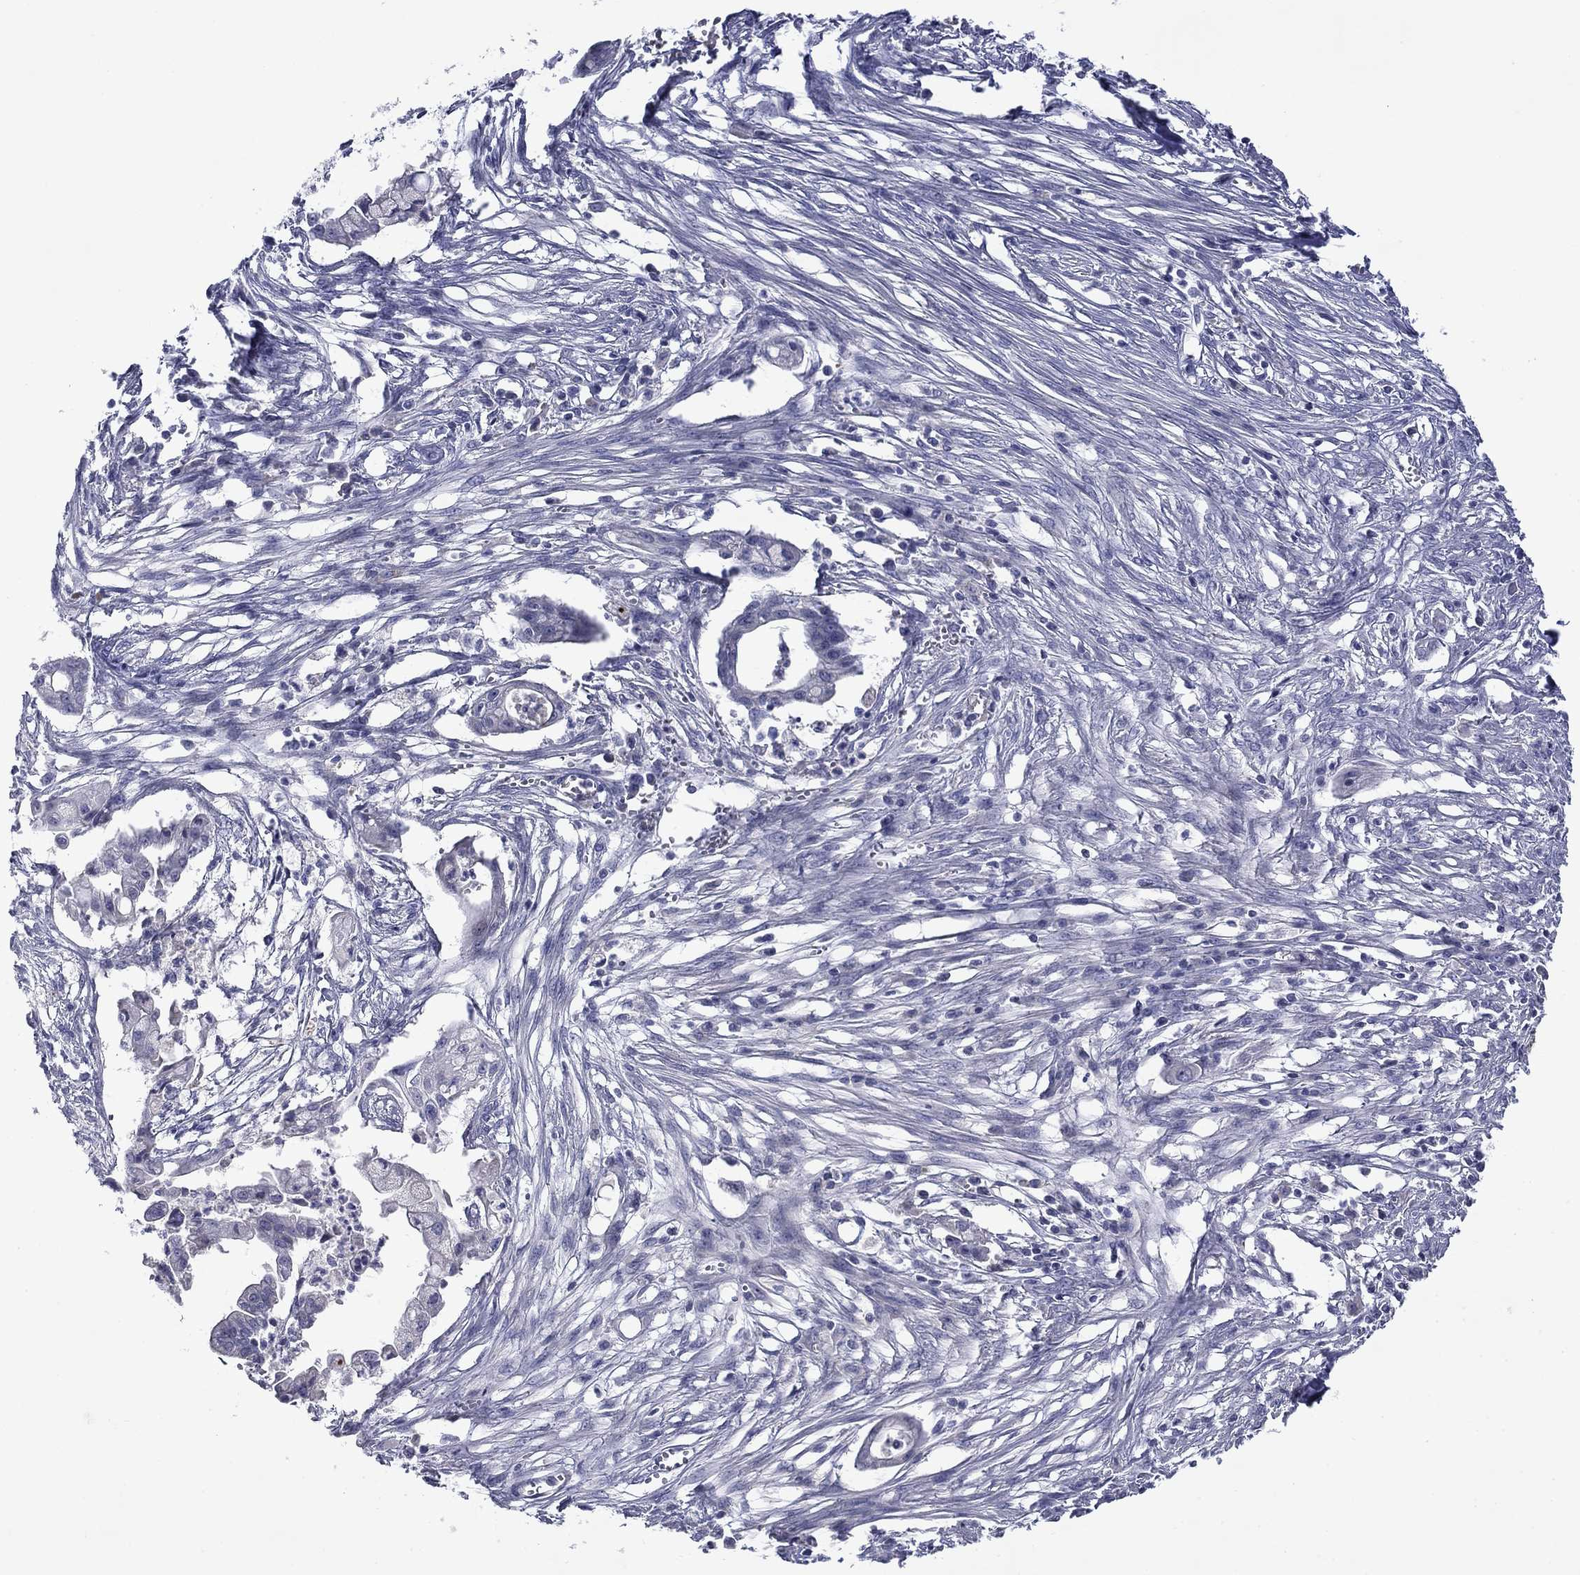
{"staining": {"intensity": "negative", "quantity": "none", "location": "none"}, "tissue": "pancreatic cancer", "cell_type": "Tumor cells", "image_type": "cancer", "snomed": [{"axis": "morphology", "description": "Normal tissue, NOS"}, {"axis": "morphology", "description": "Adenocarcinoma, NOS"}, {"axis": "topography", "description": "Pancreas"}], "caption": "Protein analysis of pancreatic cancer displays no significant positivity in tumor cells.", "gene": "SPATA7", "patient": {"sex": "female", "age": 58}}